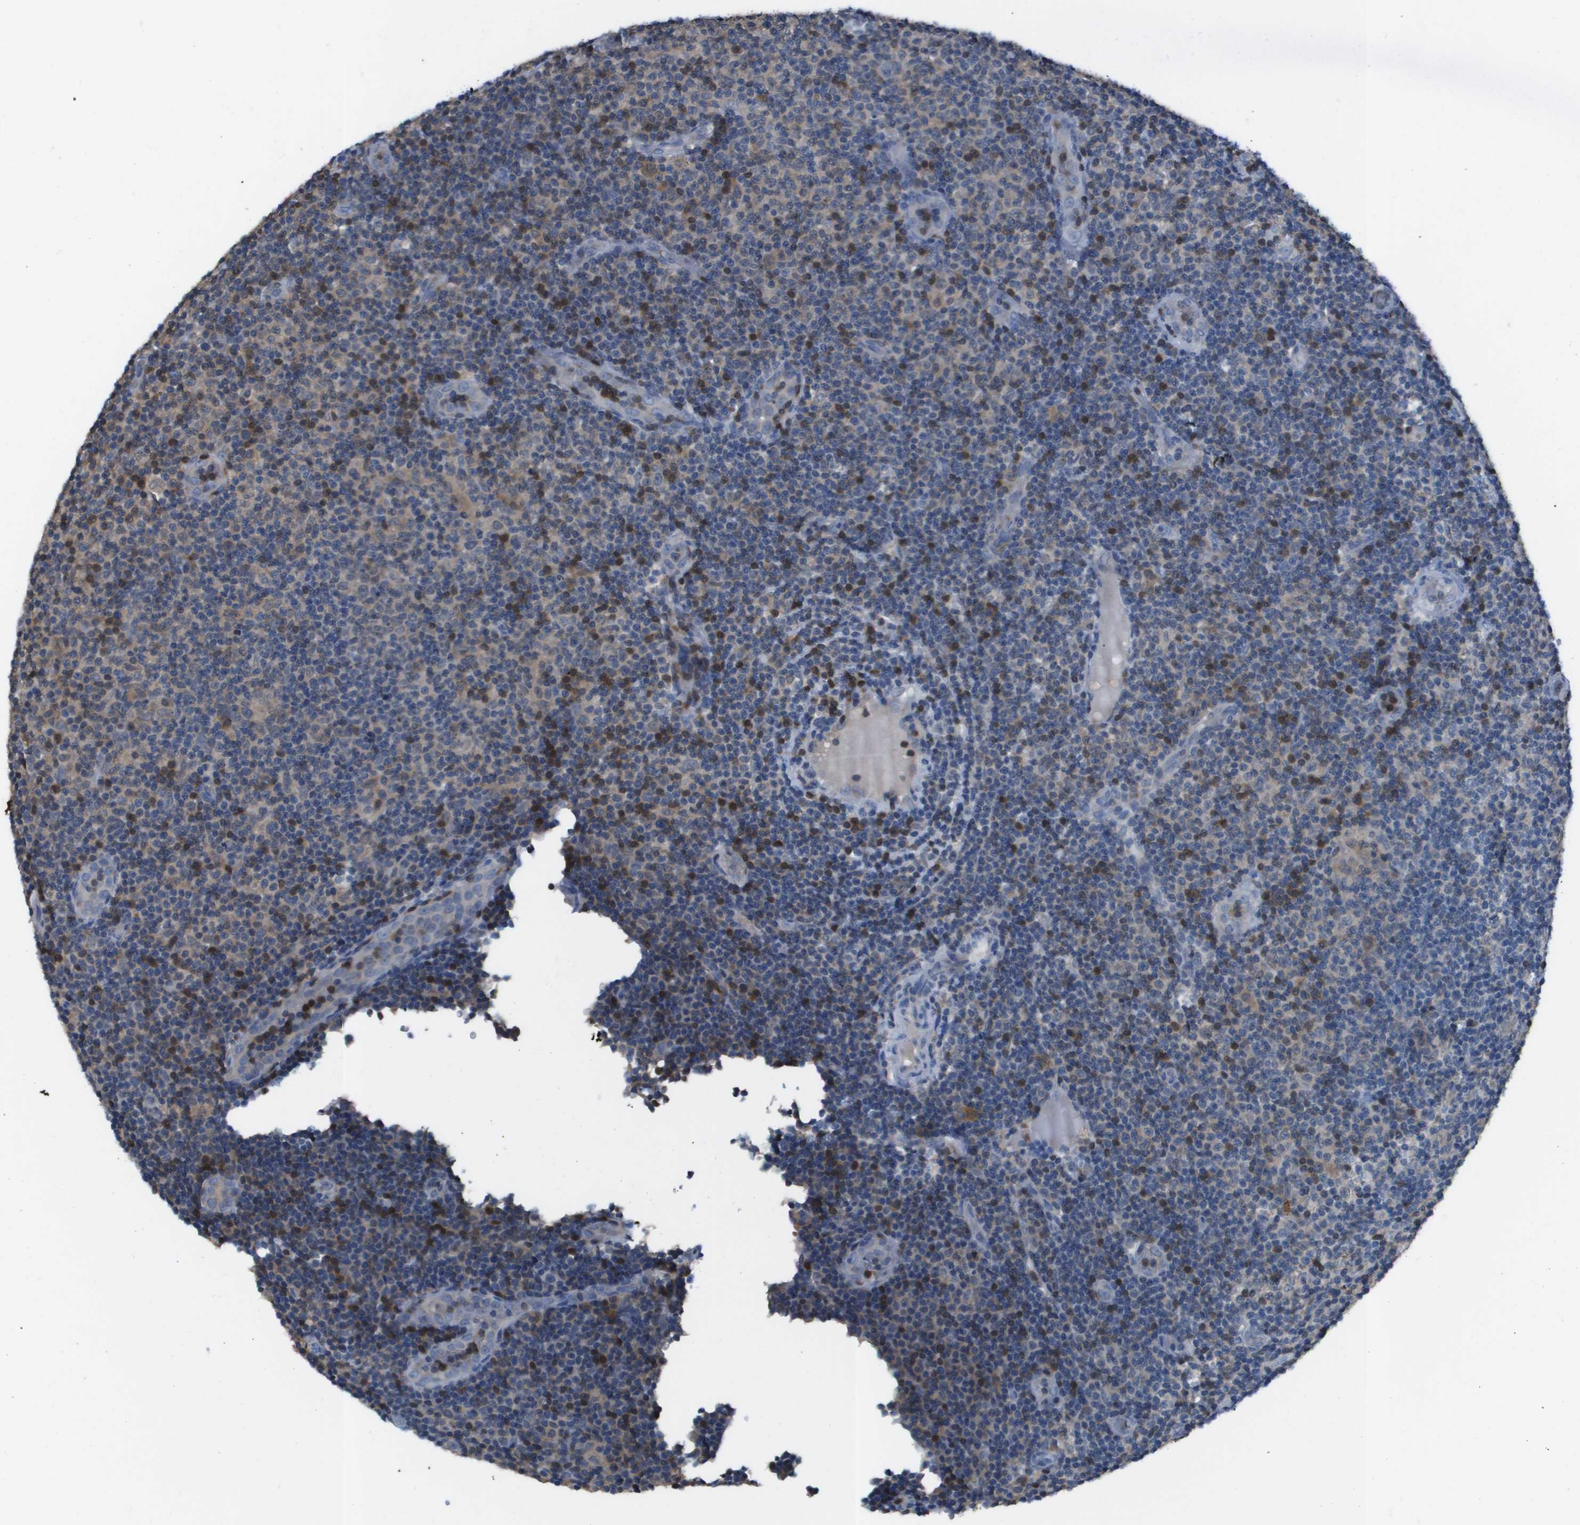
{"staining": {"intensity": "weak", "quantity": "25%-75%", "location": "cytoplasmic/membranous,nuclear"}, "tissue": "lymphoma", "cell_type": "Tumor cells", "image_type": "cancer", "snomed": [{"axis": "morphology", "description": "Malignant lymphoma, non-Hodgkin's type, Low grade"}, {"axis": "topography", "description": "Lymph node"}], "caption": "This is an image of immunohistochemistry staining of low-grade malignant lymphoma, non-Hodgkin's type, which shows weak expression in the cytoplasmic/membranous and nuclear of tumor cells.", "gene": "CAMK4", "patient": {"sex": "male", "age": 83}}